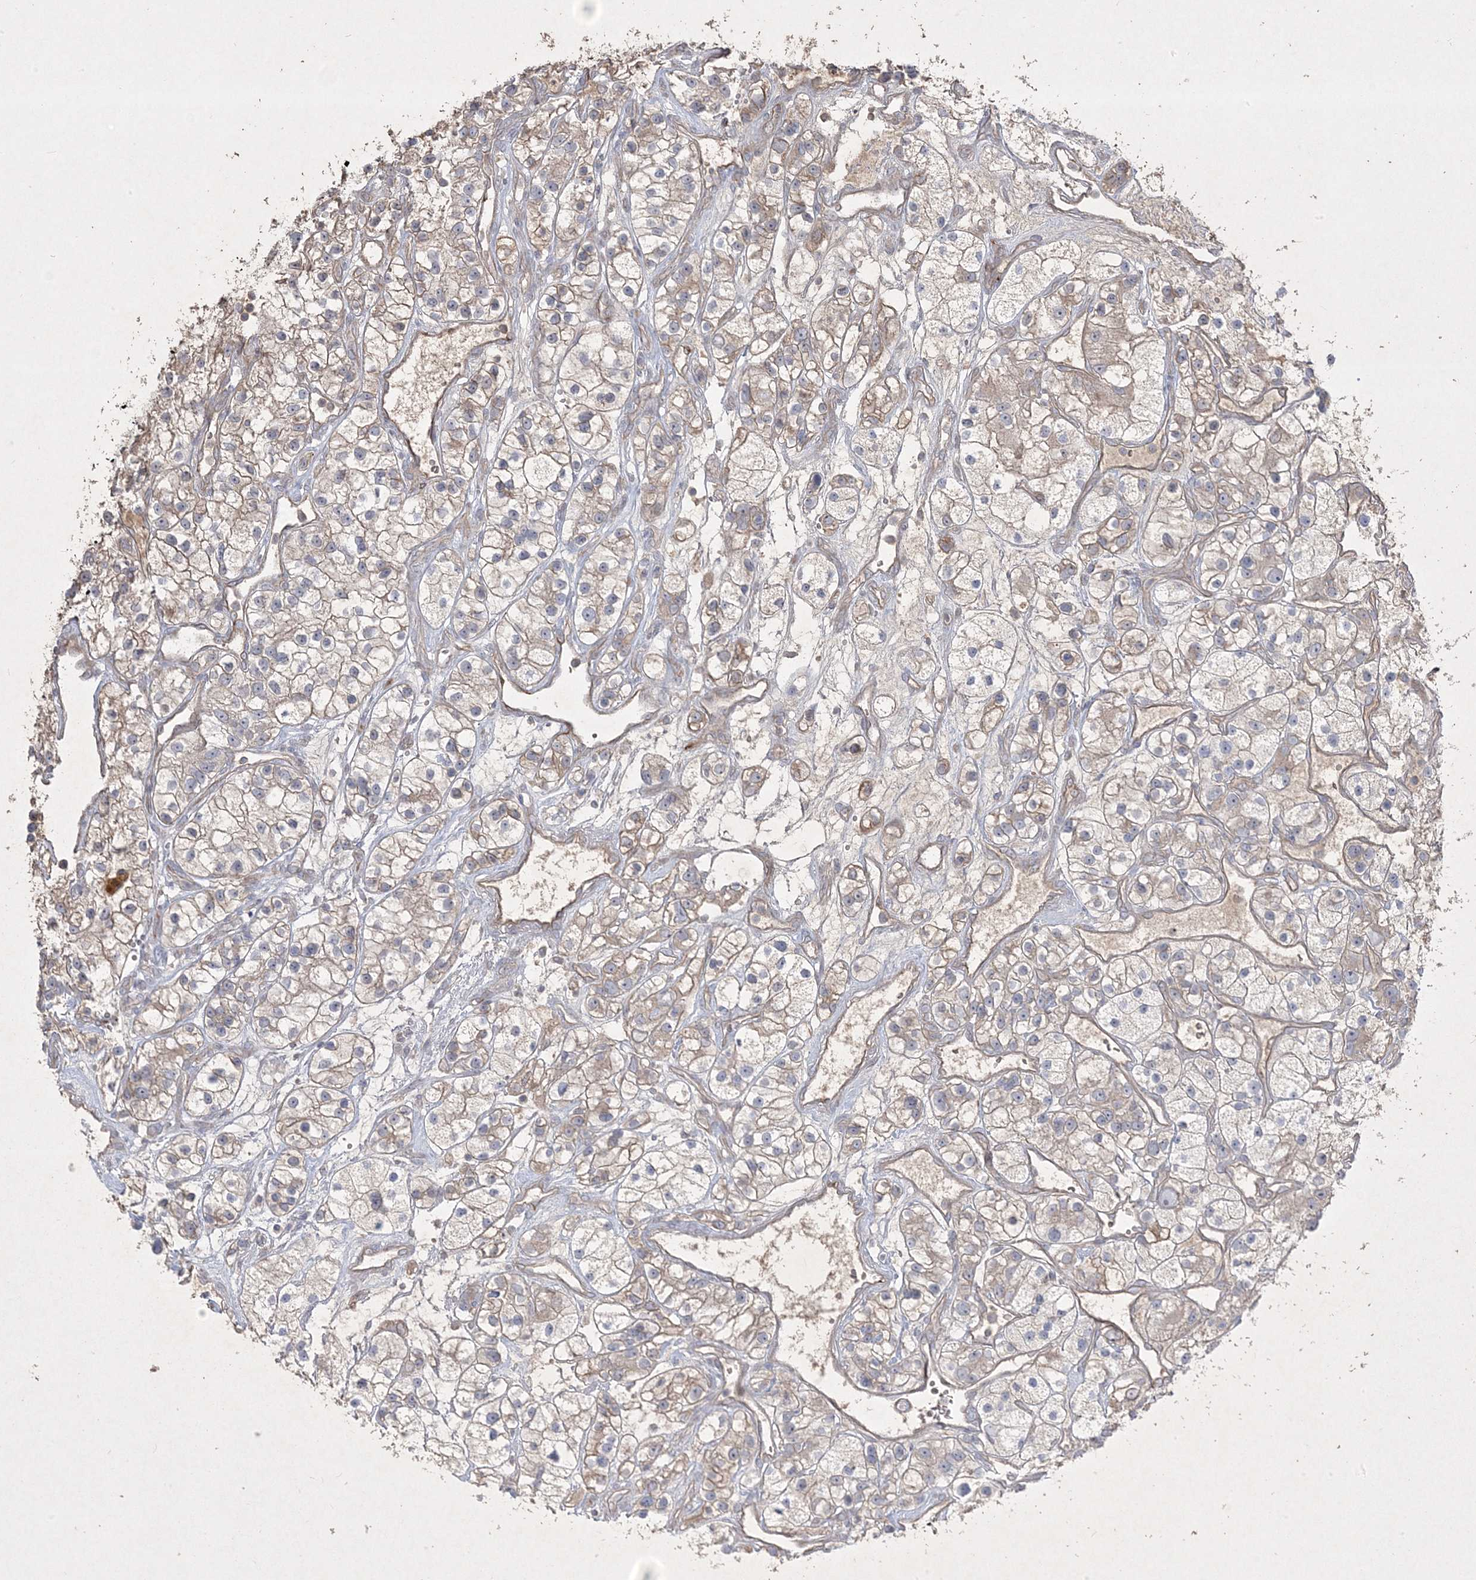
{"staining": {"intensity": "weak", "quantity": "<25%", "location": "cytoplasmic/membranous"}, "tissue": "renal cancer", "cell_type": "Tumor cells", "image_type": "cancer", "snomed": [{"axis": "morphology", "description": "Adenocarcinoma, NOS"}, {"axis": "topography", "description": "Kidney"}], "caption": "Protein analysis of renal cancer (adenocarcinoma) displays no significant staining in tumor cells.", "gene": "RGL4", "patient": {"sex": "female", "age": 57}}